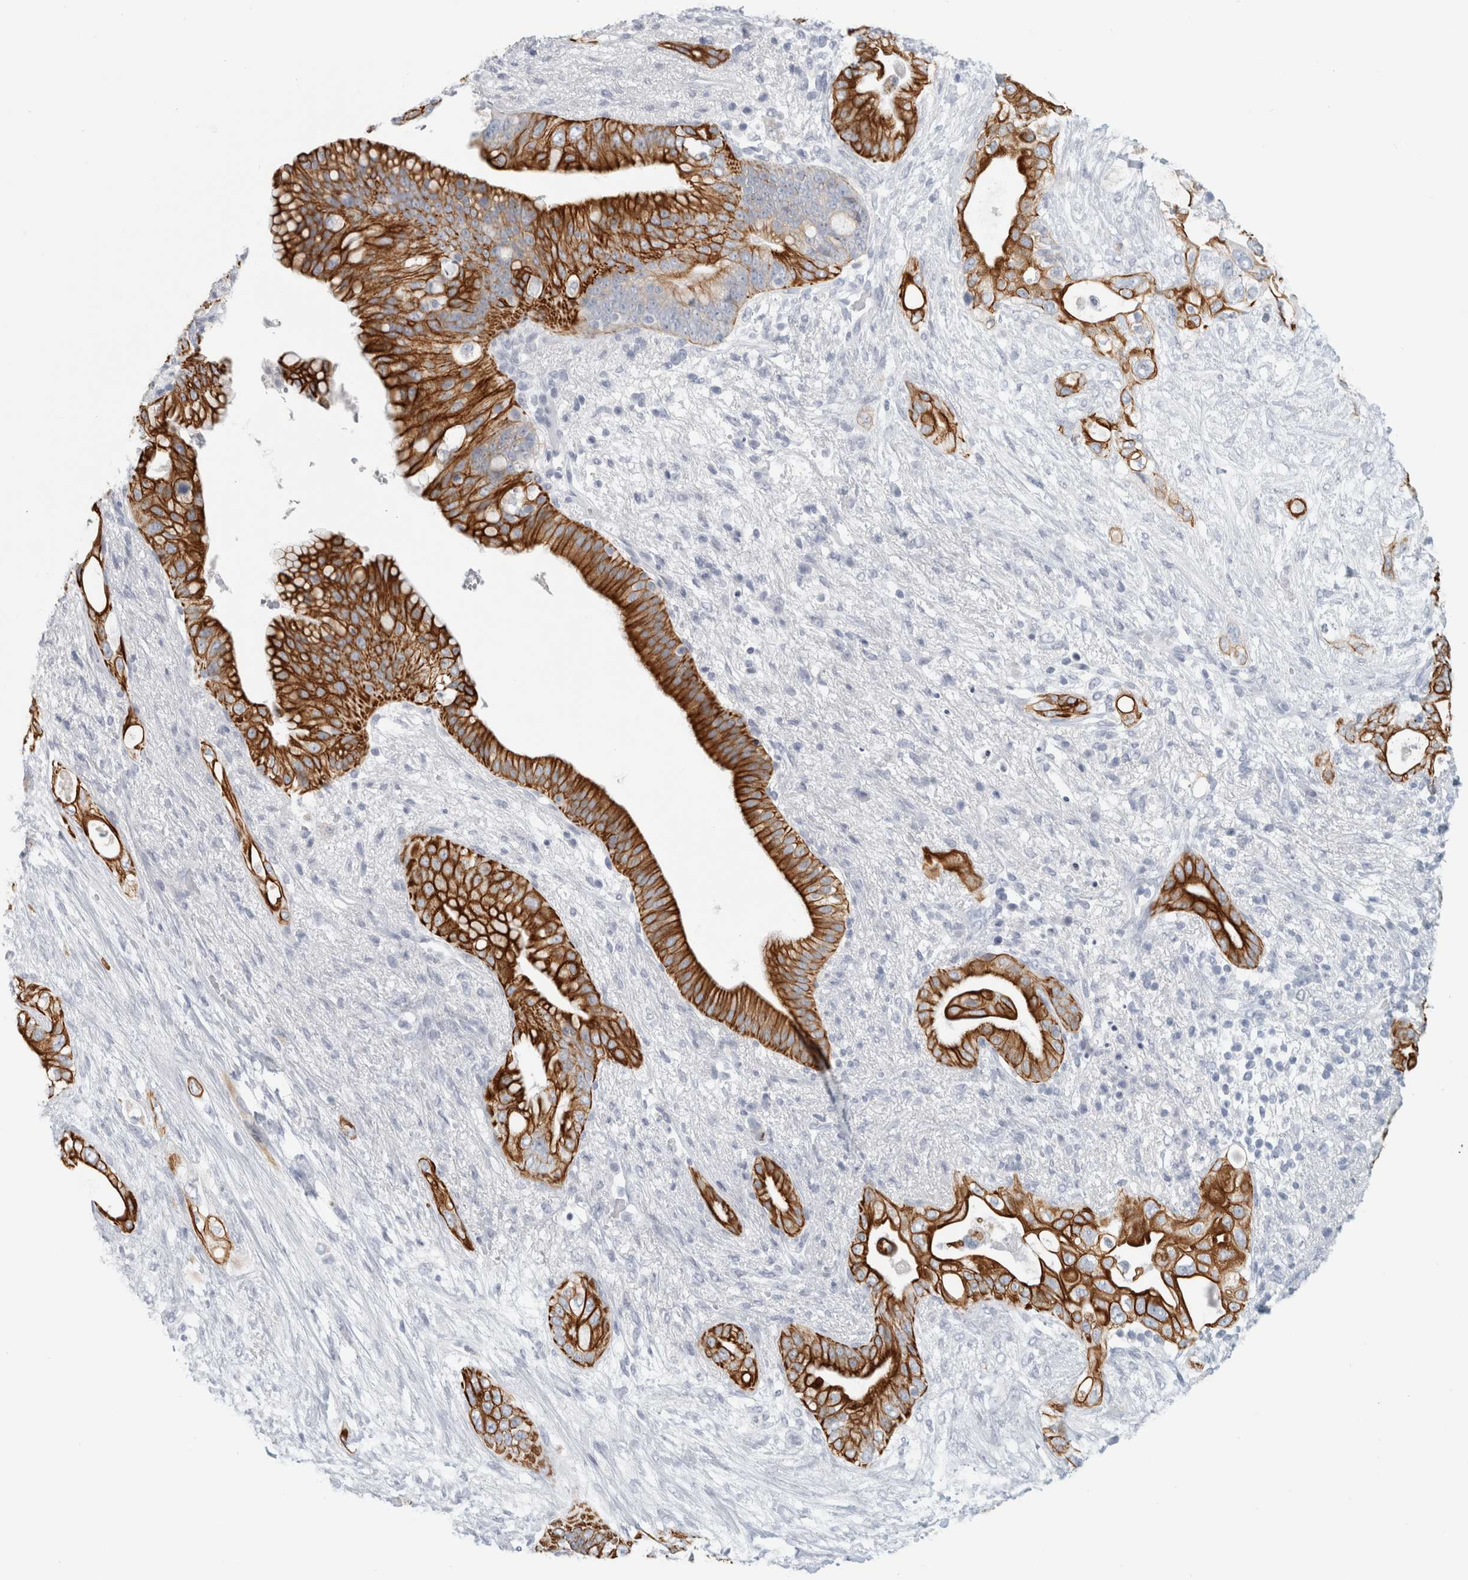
{"staining": {"intensity": "strong", "quantity": ">75%", "location": "cytoplasmic/membranous"}, "tissue": "pancreatic cancer", "cell_type": "Tumor cells", "image_type": "cancer", "snomed": [{"axis": "morphology", "description": "Adenocarcinoma, NOS"}, {"axis": "topography", "description": "Pancreas"}], "caption": "Approximately >75% of tumor cells in human pancreatic cancer show strong cytoplasmic/membranous protein staining as visualized by brown immunohistochemical staining.", "gene": "SLC28A3", "patient": {"sex": "male", "age": 53}}